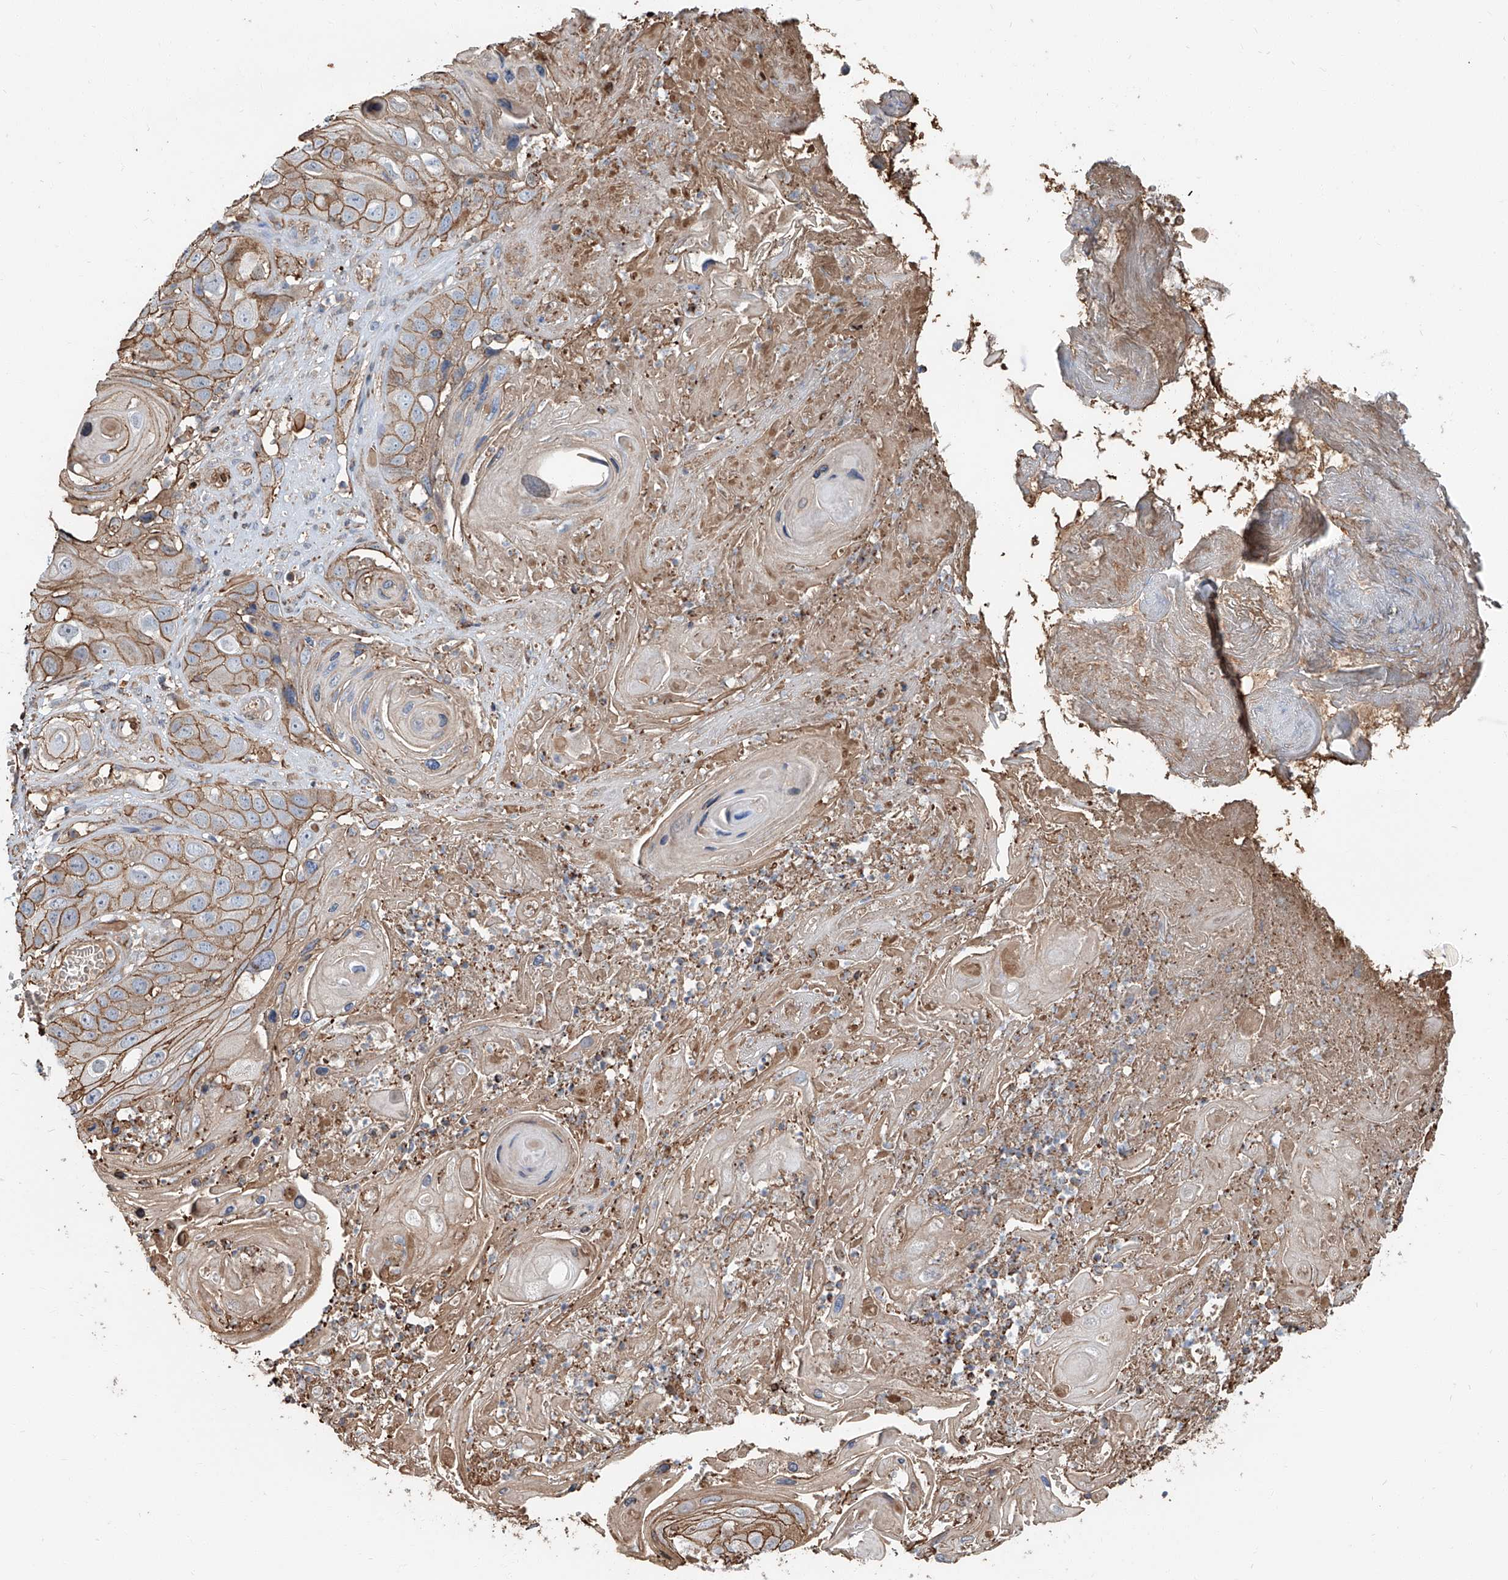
{"staining": {"intensity": "moderate", "quantity": "25%-75%", "location": "cytoplasmic/membranous"}, "tissue": "skin cancer", "cell_type": "Tumor cells", "image_type": "cancer", "snomed": [{"axis": "morphology", "description": "Squamous cell carcinoma, NOS"}, {"axis": "topography", "description": "Skin"}], "caption": "Brown immunohistochemical staining in skin cancer displays moderate cytoplasmic/membranous expression in approximately 25%-75% of tumor cells. (IHC, brightfield microscopy, high magnification).", "gene": "PIEZO2", "patient": {"sex": "male", "age": 55}}